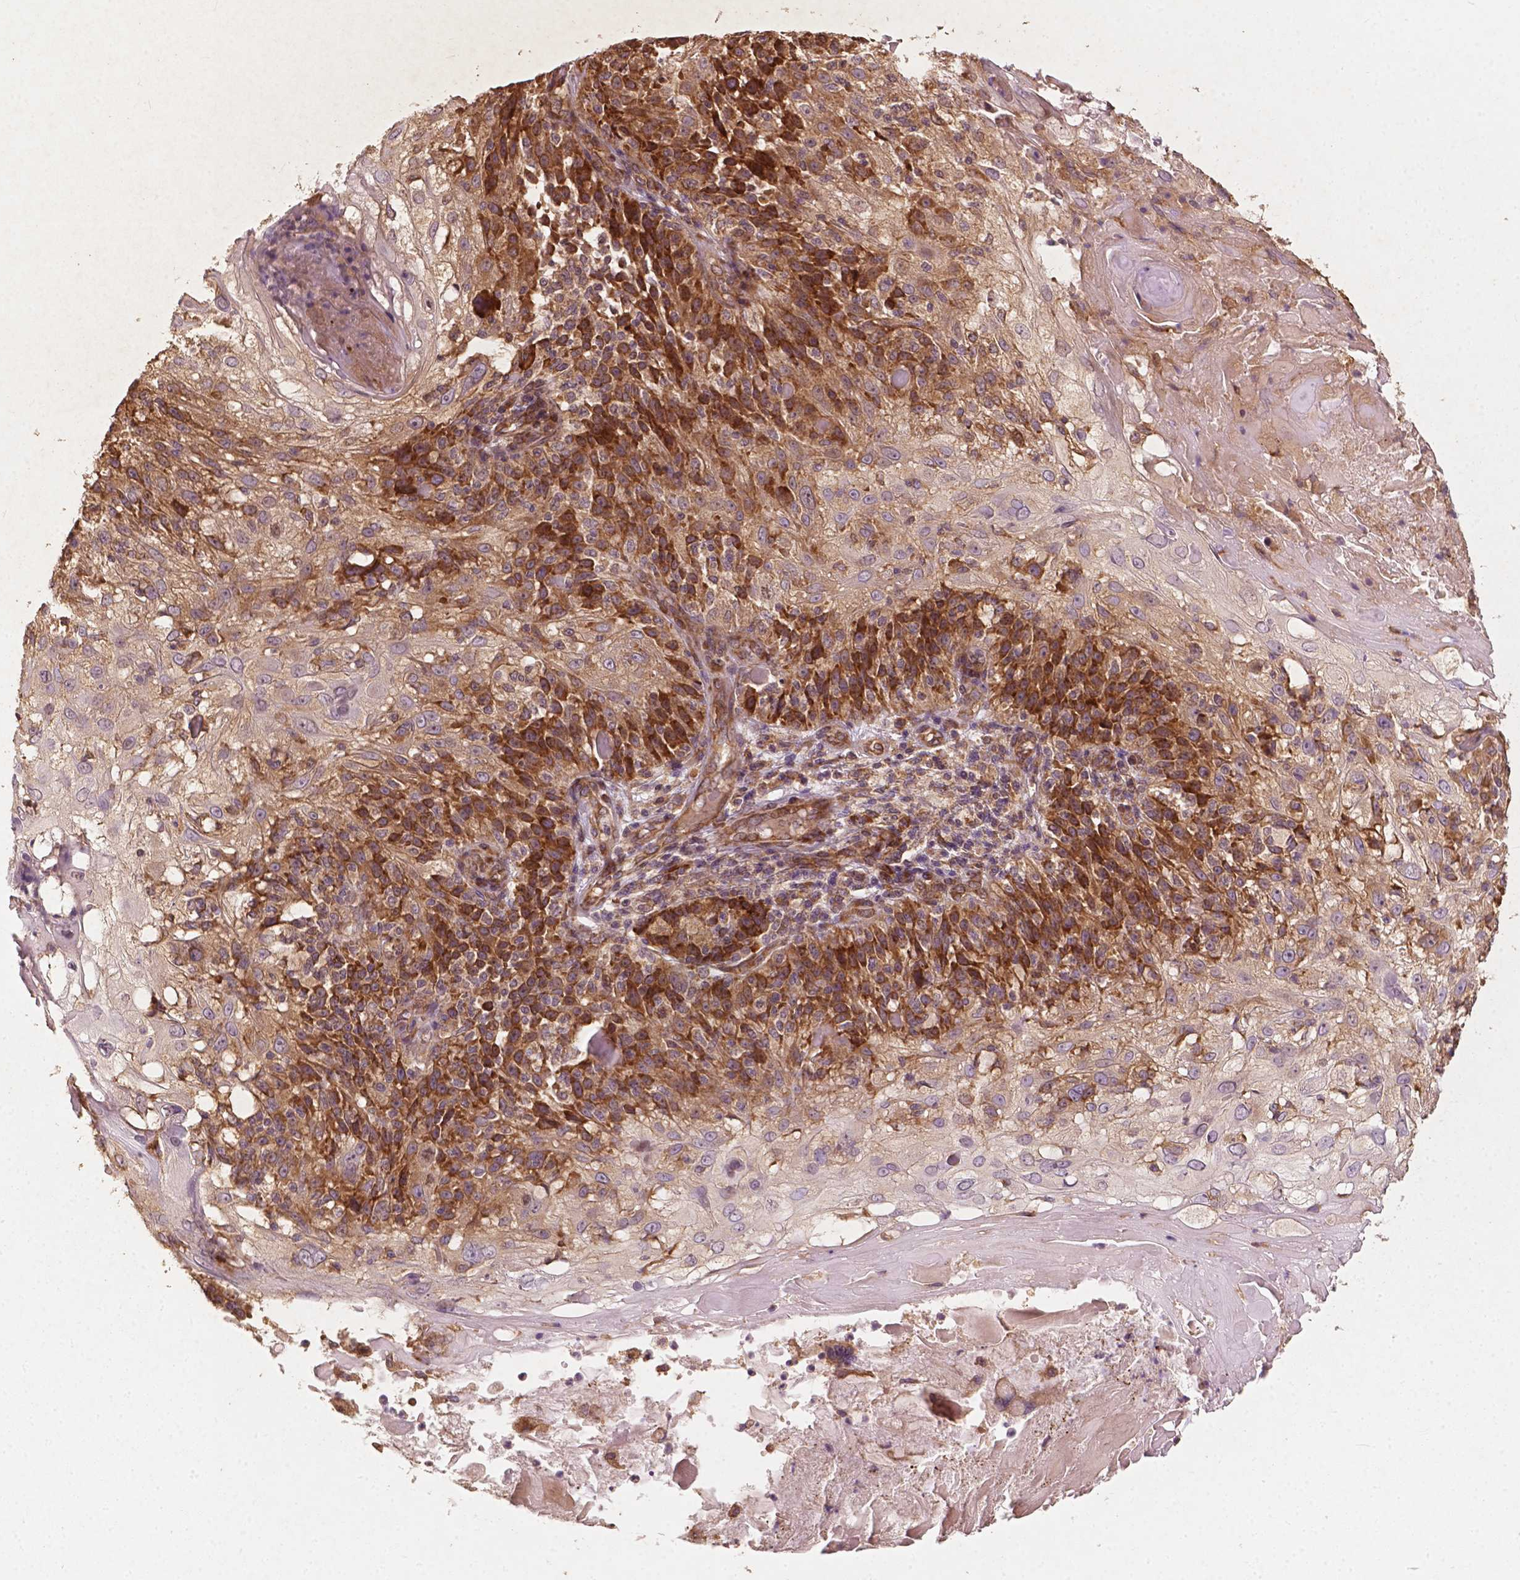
{"staining": {"intensity": "strong", "quantity": "25%-75%", "location": "cytoplasmic/membranous"}, "tissue": "skin cancer", "cell_type": "Tumor cells", "image_type": "cancer", "snomed": [{"axis": "morphology", "description": "Normal tissue, NOS"}, {"axis": "morphology", "description": "Squamous cell carcinoma, NOS"}, {"axis": "topography", "description": "Skin"}], "caption": "Immunohistochemistry (DAB (3,3'-diaminobenzidine)) staining of skin cancer demonstrates strong cytoplasmic/membranous protein positivity in approximately 25%-75% of tumor cells.", "gene": "G3BP1", "patient": {"sex": "female", "age": 83}}